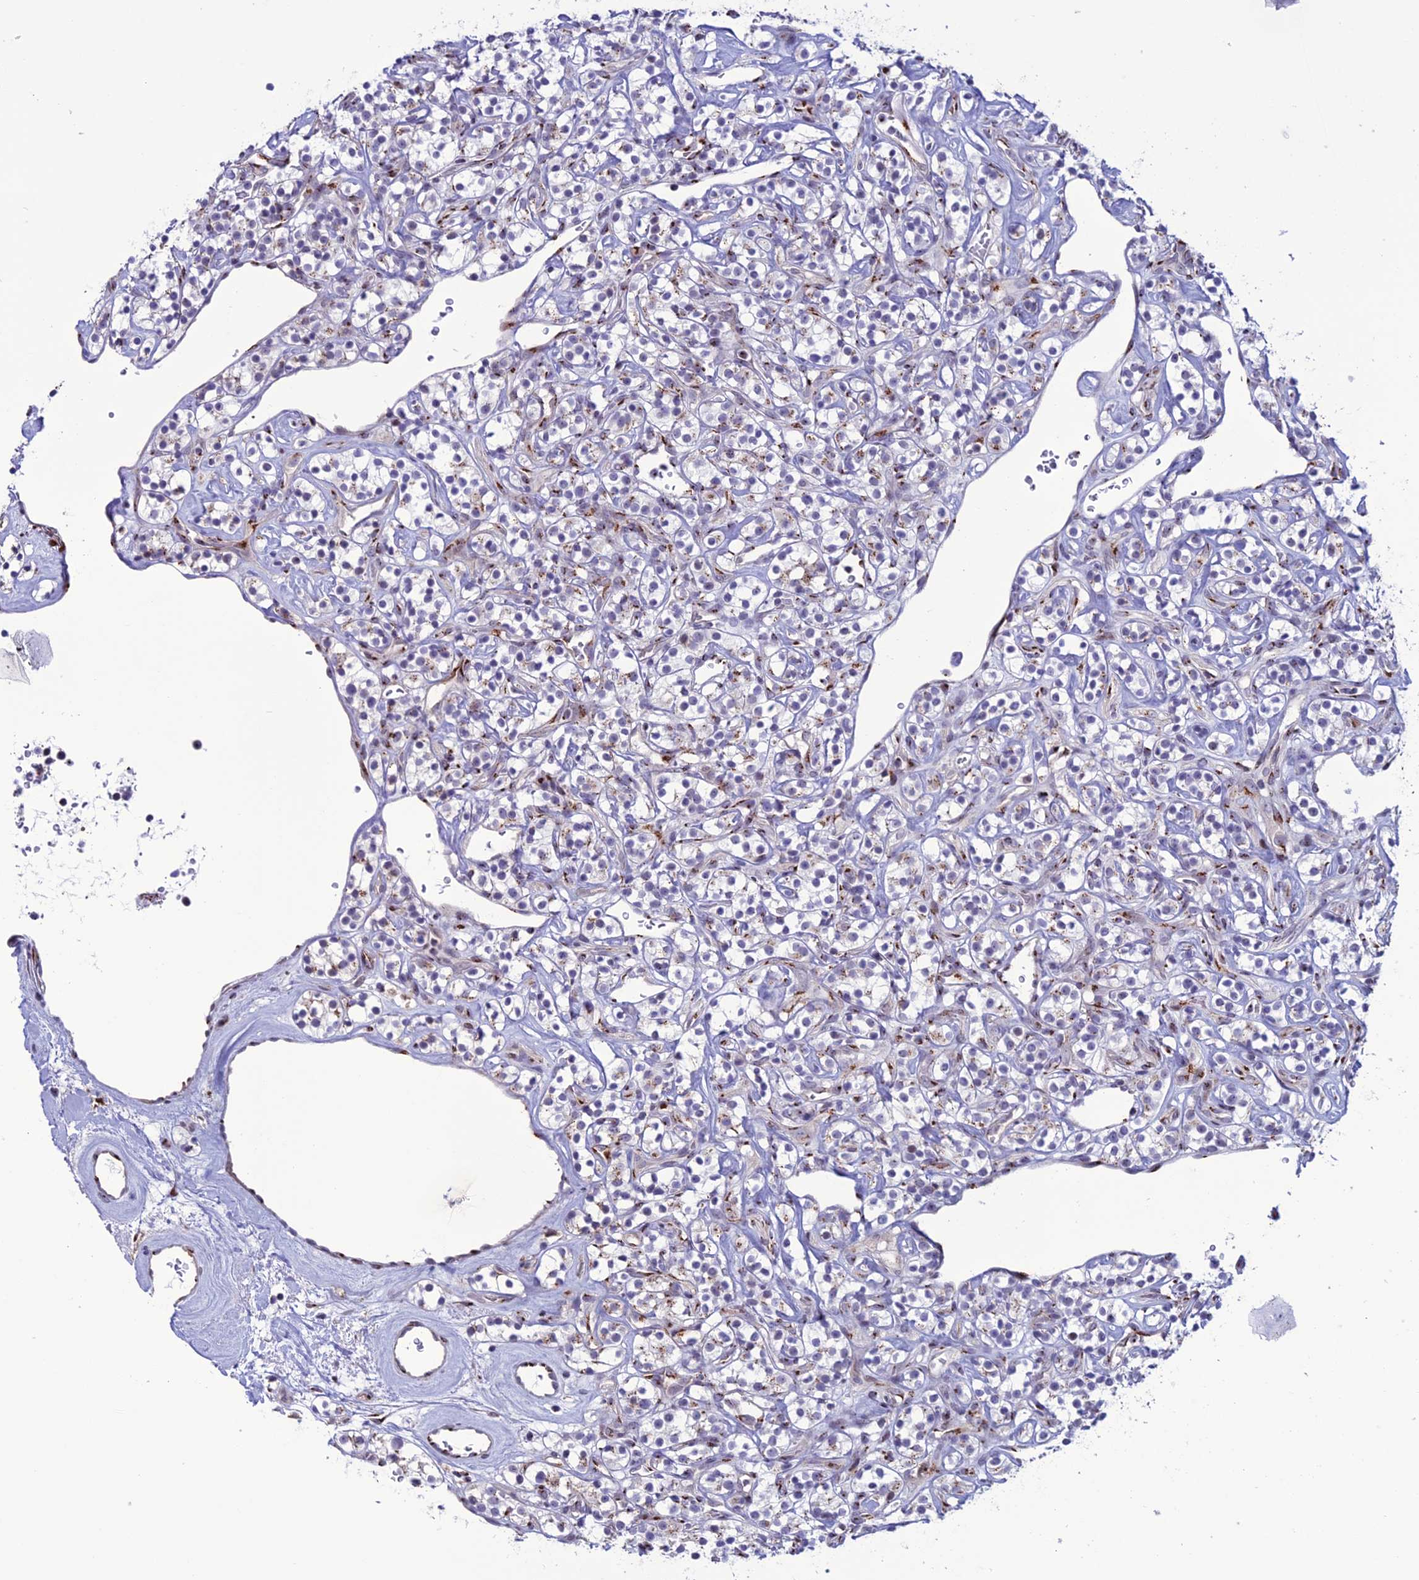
{"staining": {"intensity": "negative", "quantity": "none", "location": "none"}, "tissue": "renal cancer", "cell_type": "Tumor cells", "image_type": "cancer", "snomed": [{"axis": "morphology", "description": "Adenocarcinoma, NOS"}, {"axis": "topography", "description": "Kidney"}], "caption": "Immunohistochemical staining of human renal adenocarcinoma demonstrates no significant staining in tumor cells. Brightfield microscopy of immunohistochemistry stained with DAB (brown) and hematoxylin (blue), captured at high magnification.", "gene": "PLEKHA4", "patient": {"sex": "male", "age": 77}}